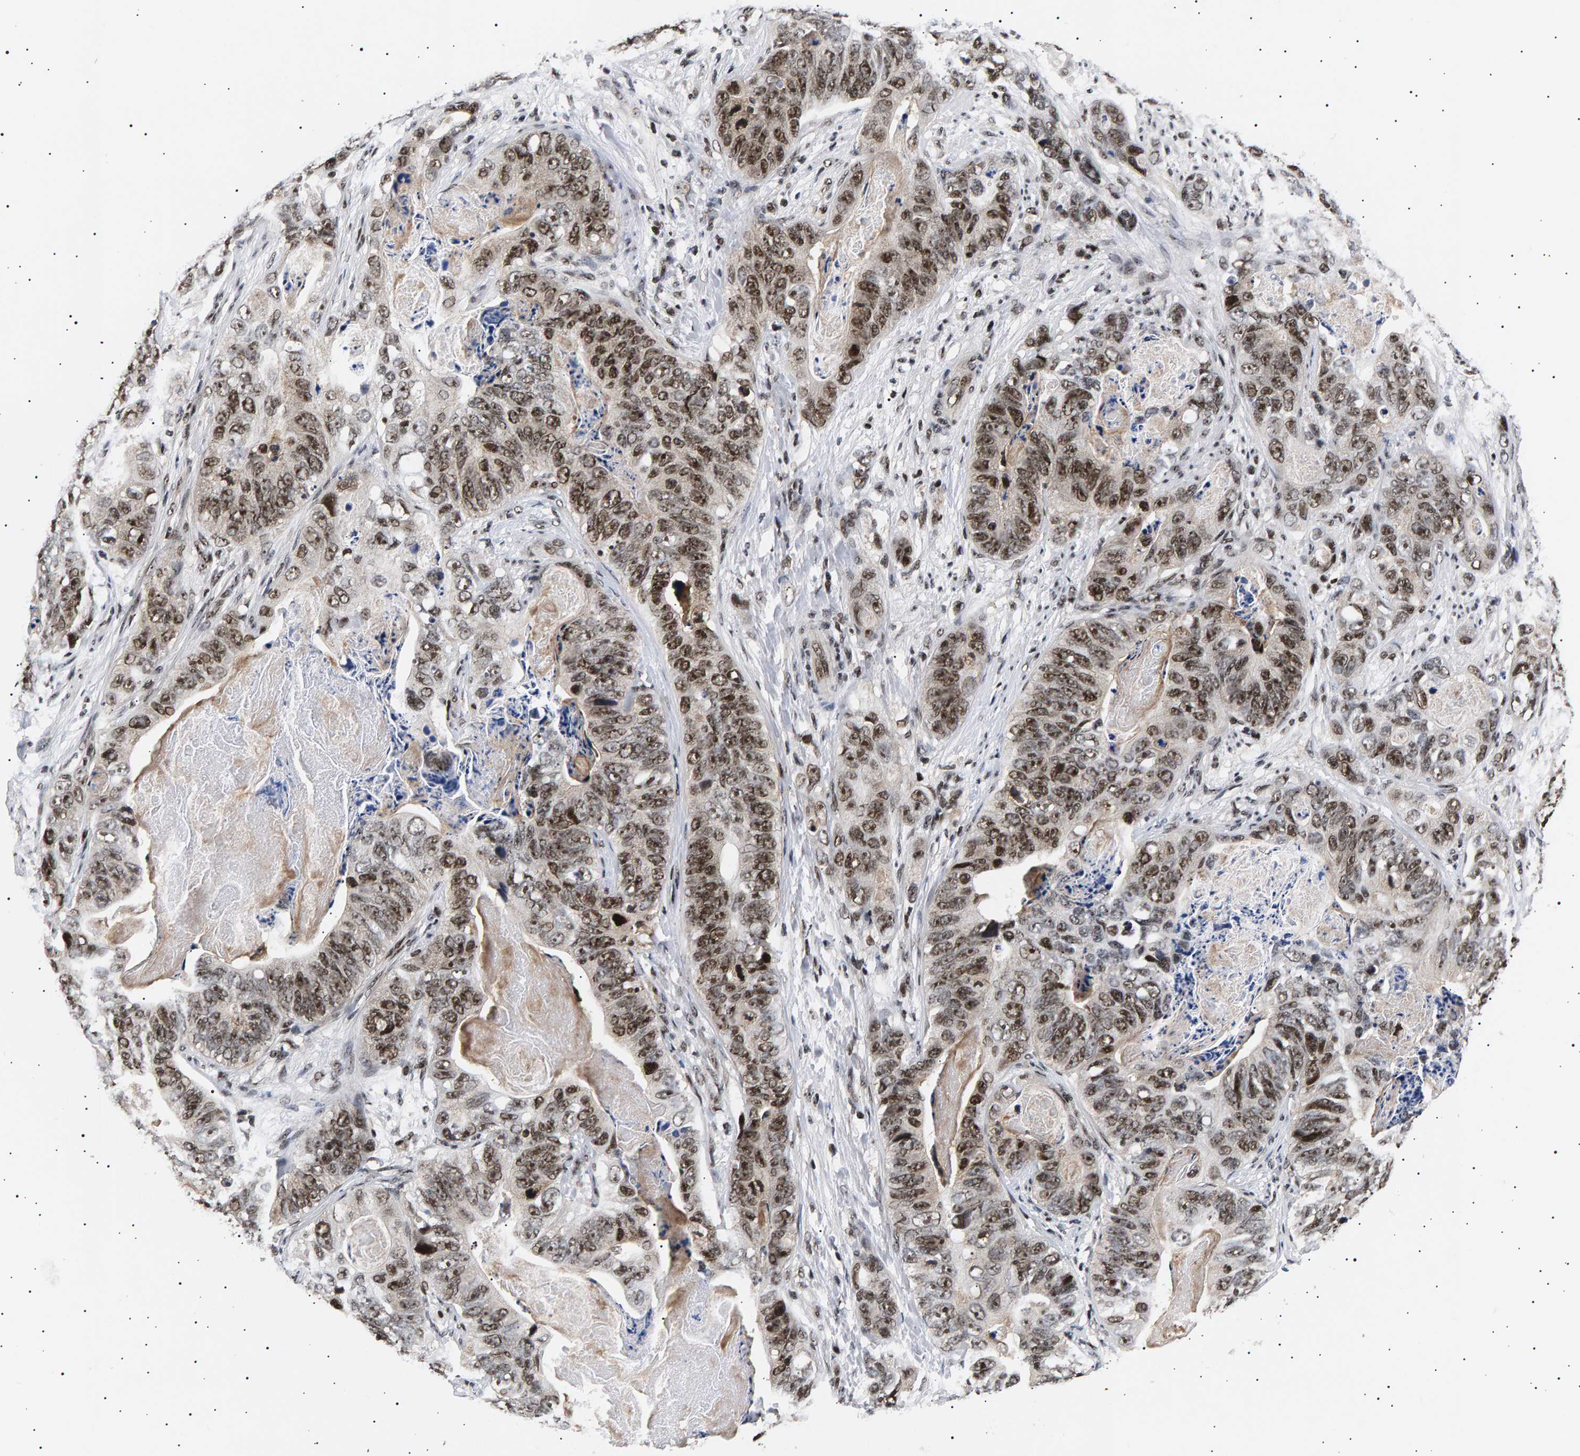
{"staining": {"intensity": "moderate", "quantity": ">75%", "location": "nuclear"}, "tissue": "stomach cancer", "cell_type": "Tumor cells", "image_type": "cancer", "snomed": [{"axis": "morphology", "description": "Adenocarcinoma, NOS"}, {"axis": "topography", "description": "Stomach"}], "caption": "Stomach cancer (adenocarcinoma) was stained to show a protein in brown. There is medium levels of moderate nuclear positivity in about >75% of tumor cells.", "gene": "ANKRD40", "patient": {"sex": "female", "age": 89}}